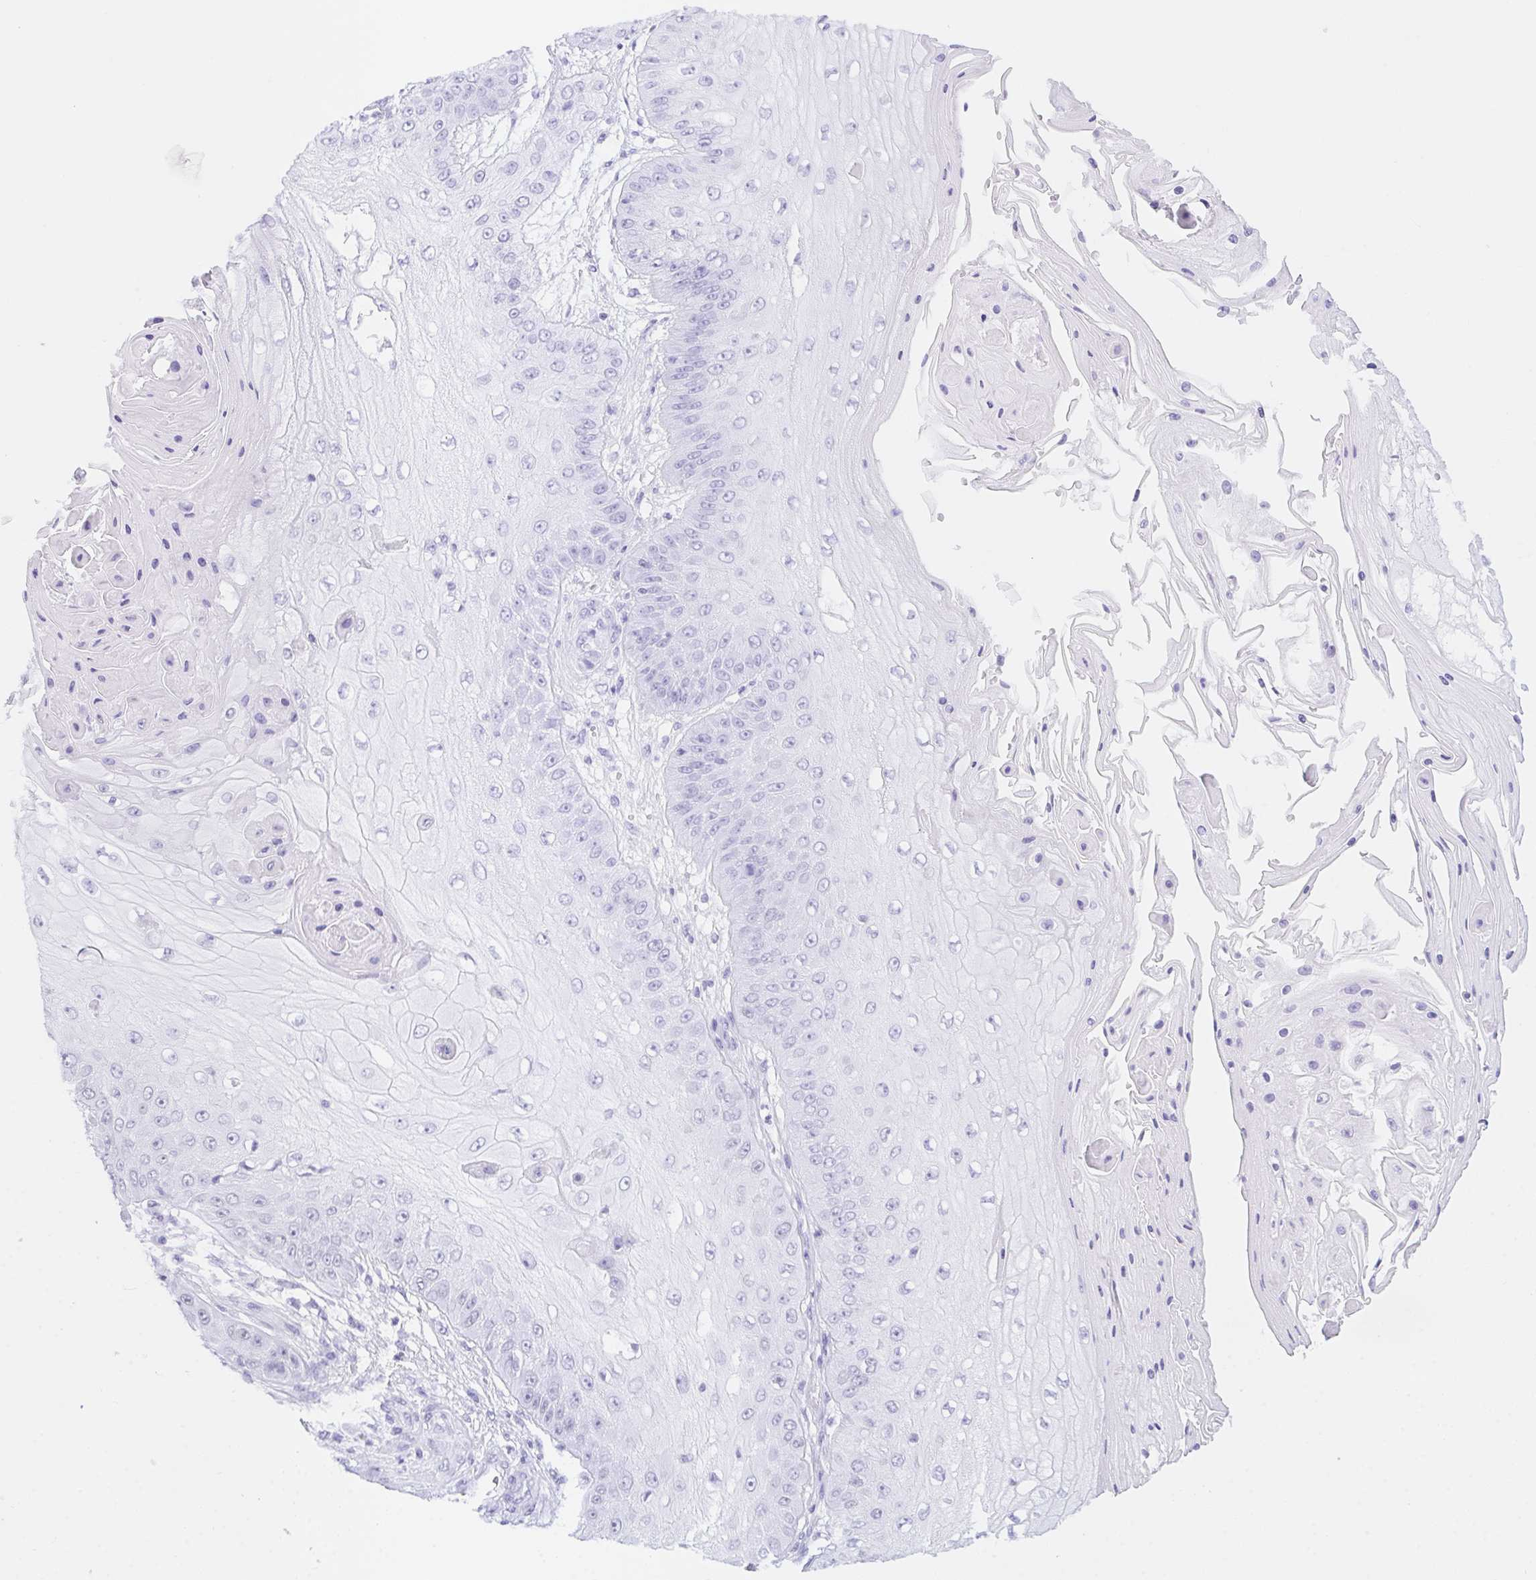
{"staining": {"intensity": "negative", "quantity": "none", "location": "none"}, "tissue": "skin cancer", "cell_type": "Tumor cells", "image_type": "cancer", "snomed": [{"axis": "morphology", "description": "Squamous cell carcinoma, NOS"}, {"axis": "topography", "description": "Skin"}], "caption": "Tumor cells are negative for brown protein staining in skin squamous cell carcinoma.", "gene": "POLD3", "patient": {"sex": "male", "age": 70}}